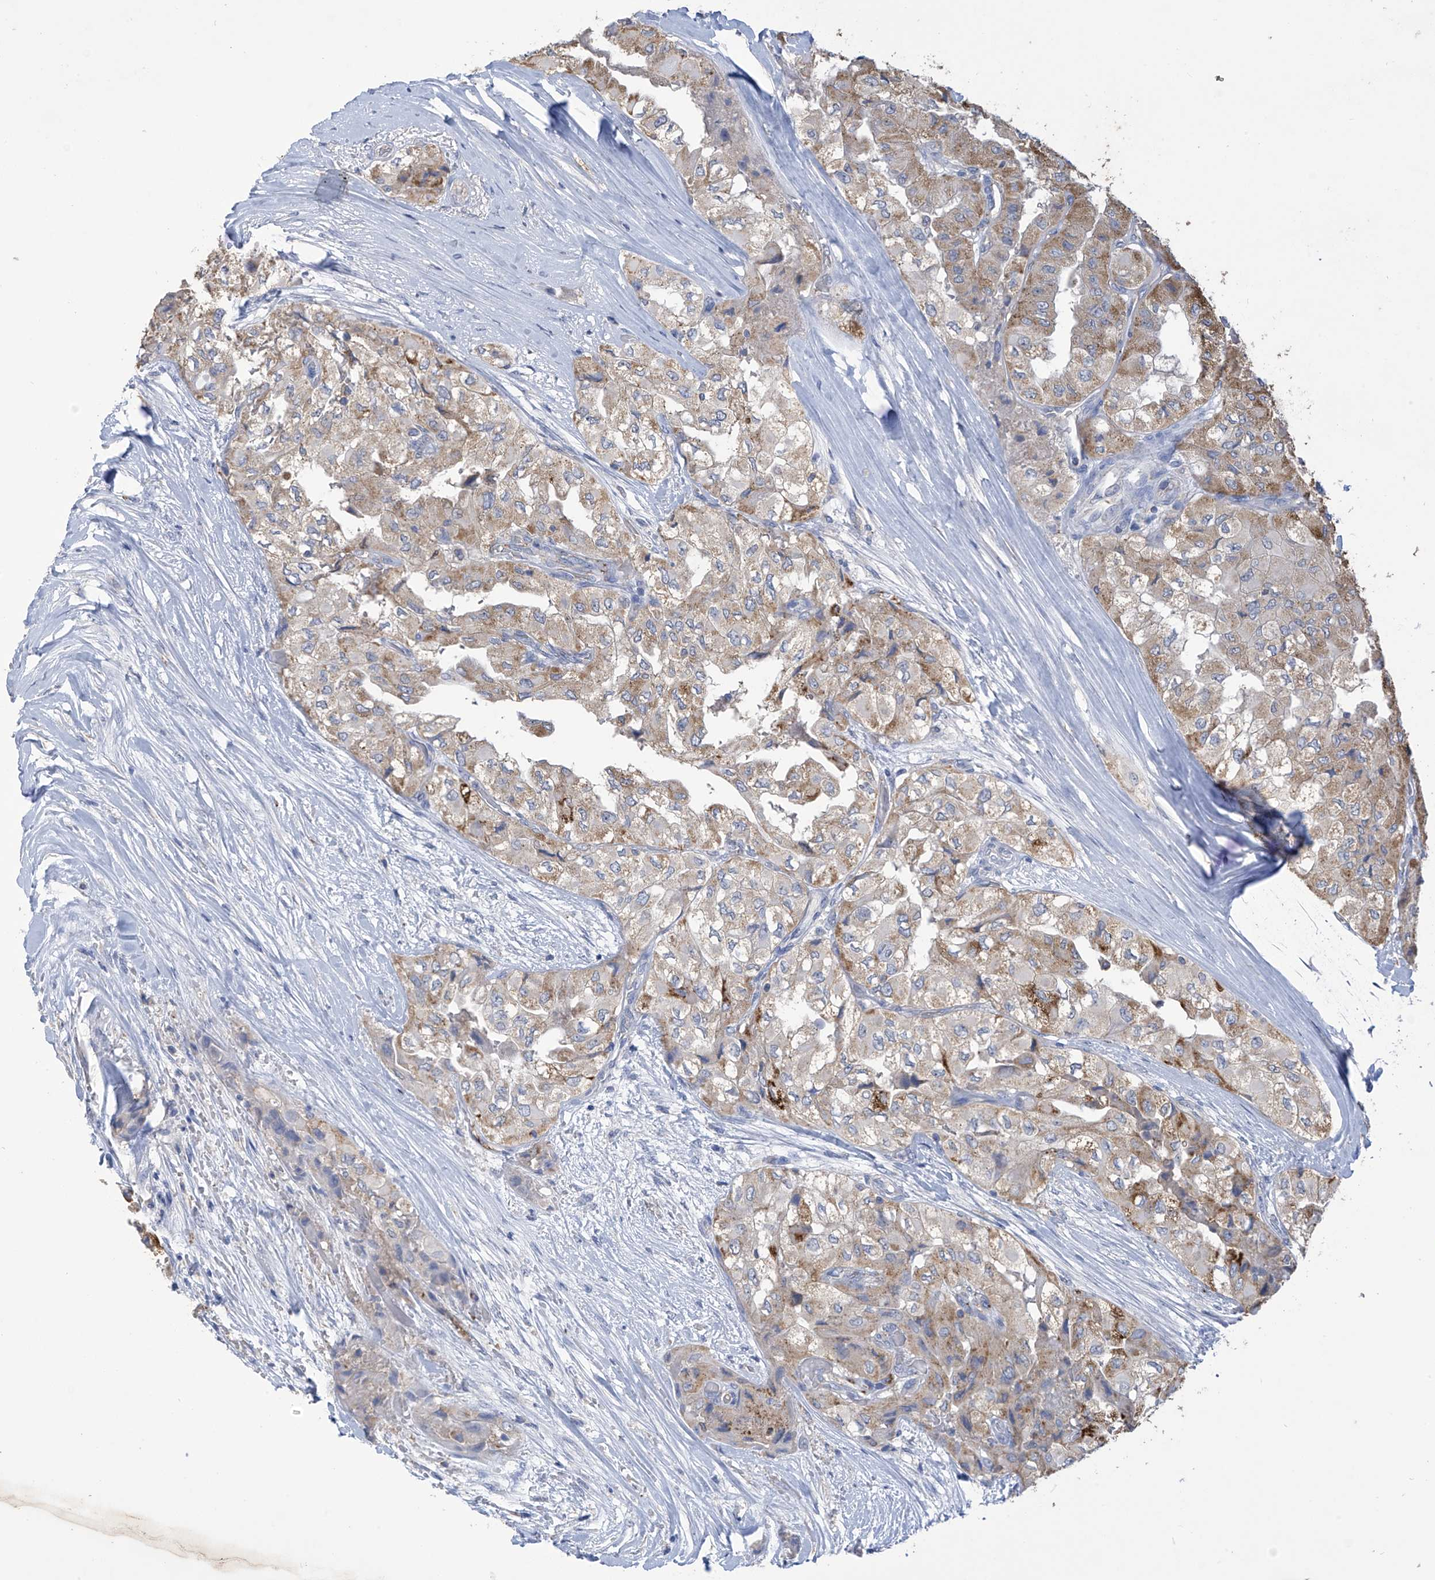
{"staining": {"intensity": "moderate", "quantity": ">75%", "location": "cytoplasmic/membranous"}, "tissue": "thyroid cancer", "cell_type": "Tumor cells", "image_type": "cancer", "snomed": [{"axis": "morphology", "description": "Papillary adenocarcinoma, NOS"}, {"axis": "topography", "description": "Thyroid gland"}], "caption": "The photomicrograph shows staining of papillary adenocarcinoma (thyroid), revealing moderate cytoplasmic/membranous protein staining (brown color) within tumor cells. Immunohistochemistry (ihc) stains the protein of interest in brown and the nuclei are stained blue.", "gene": "OGT", "patient": {"sex": "female", "age": 59}}